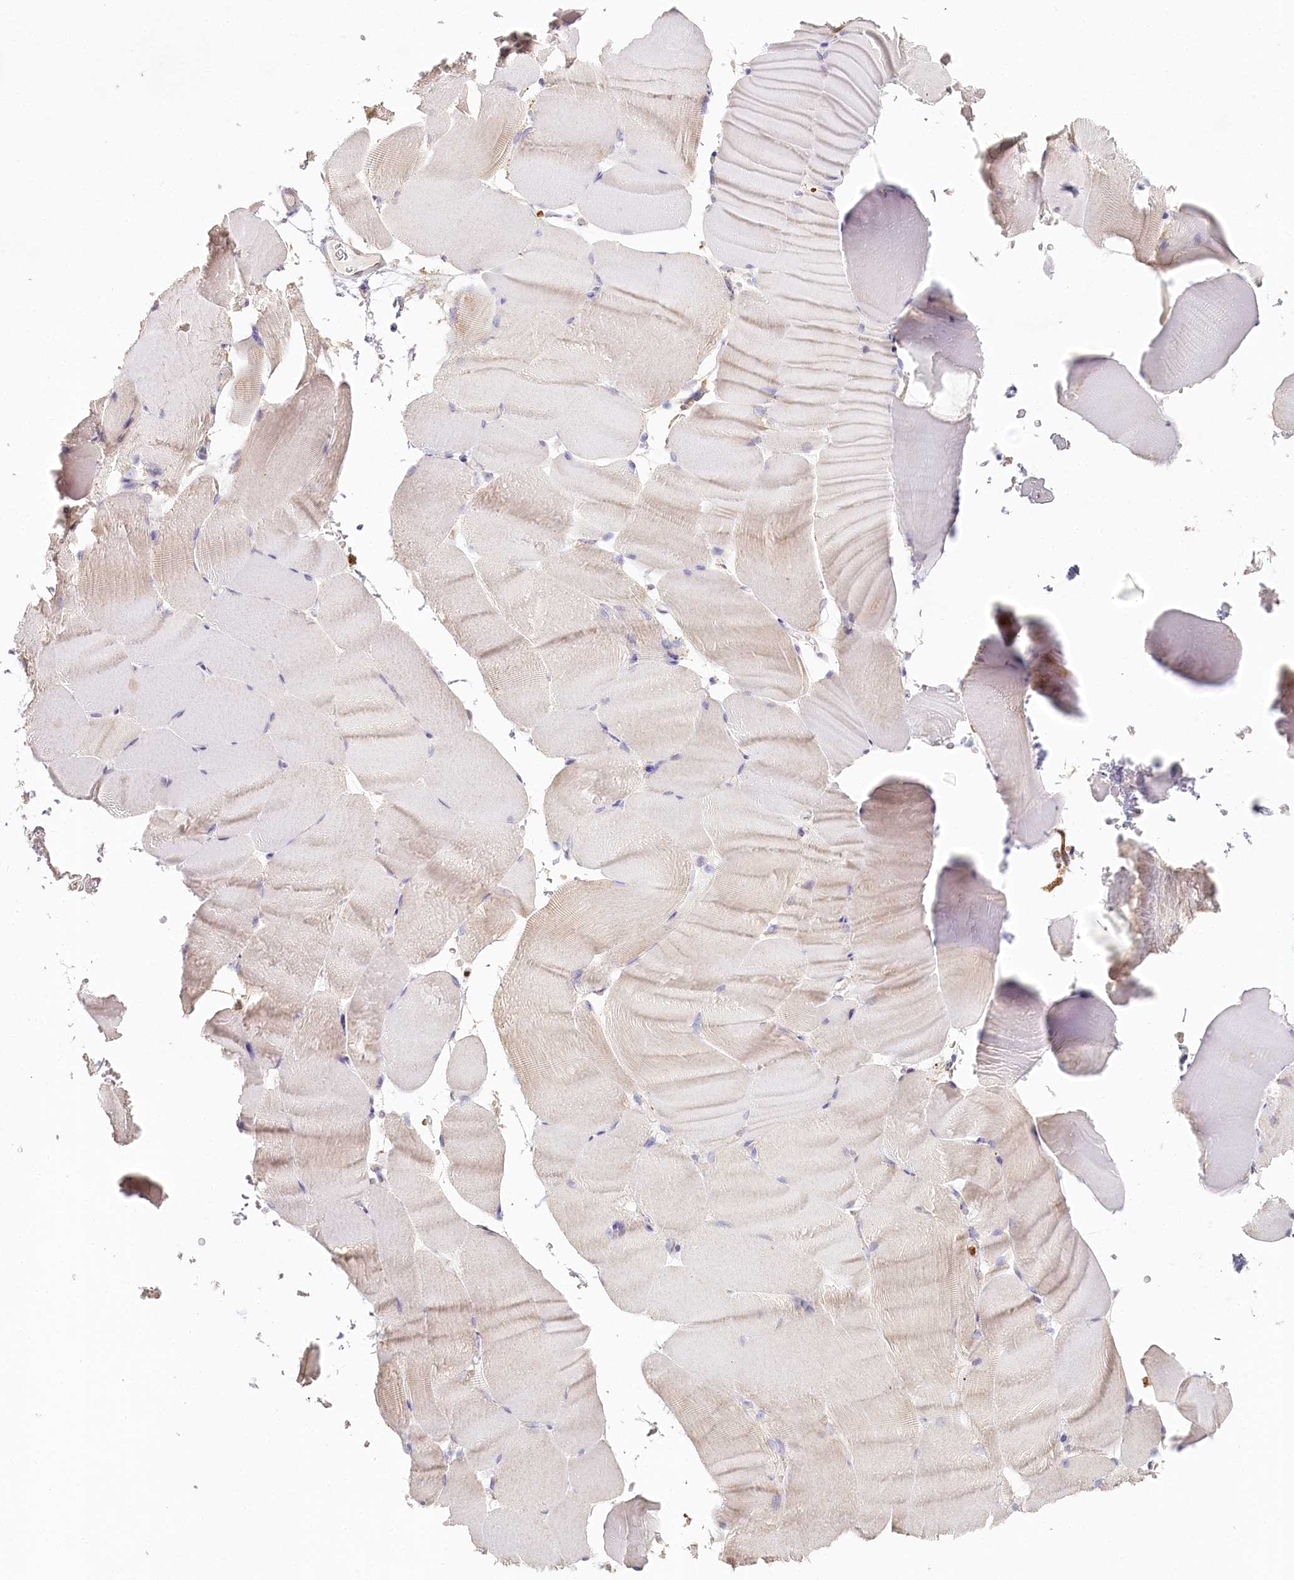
{"staining": {"intensity": "negative", "quantity": "none", "location": "none"}, "tissue": "skeletal muscle", "cell_type": "Myocytes", "image_type": "normal", "snomed": [{"axis": "morphology", "description": "Normal tissue, NOS"}, {"axis": "topography", "description": "Skeletal muscle"}, {"axis": "topography", "description": "Parathyroid gland"}], "caption": "Skeletal muscle stained for a protein using immunohistochemistry demonstrates no staining myocytes.", "gene": "MMP25", "patient": {"sex": "female", "age": 37}}